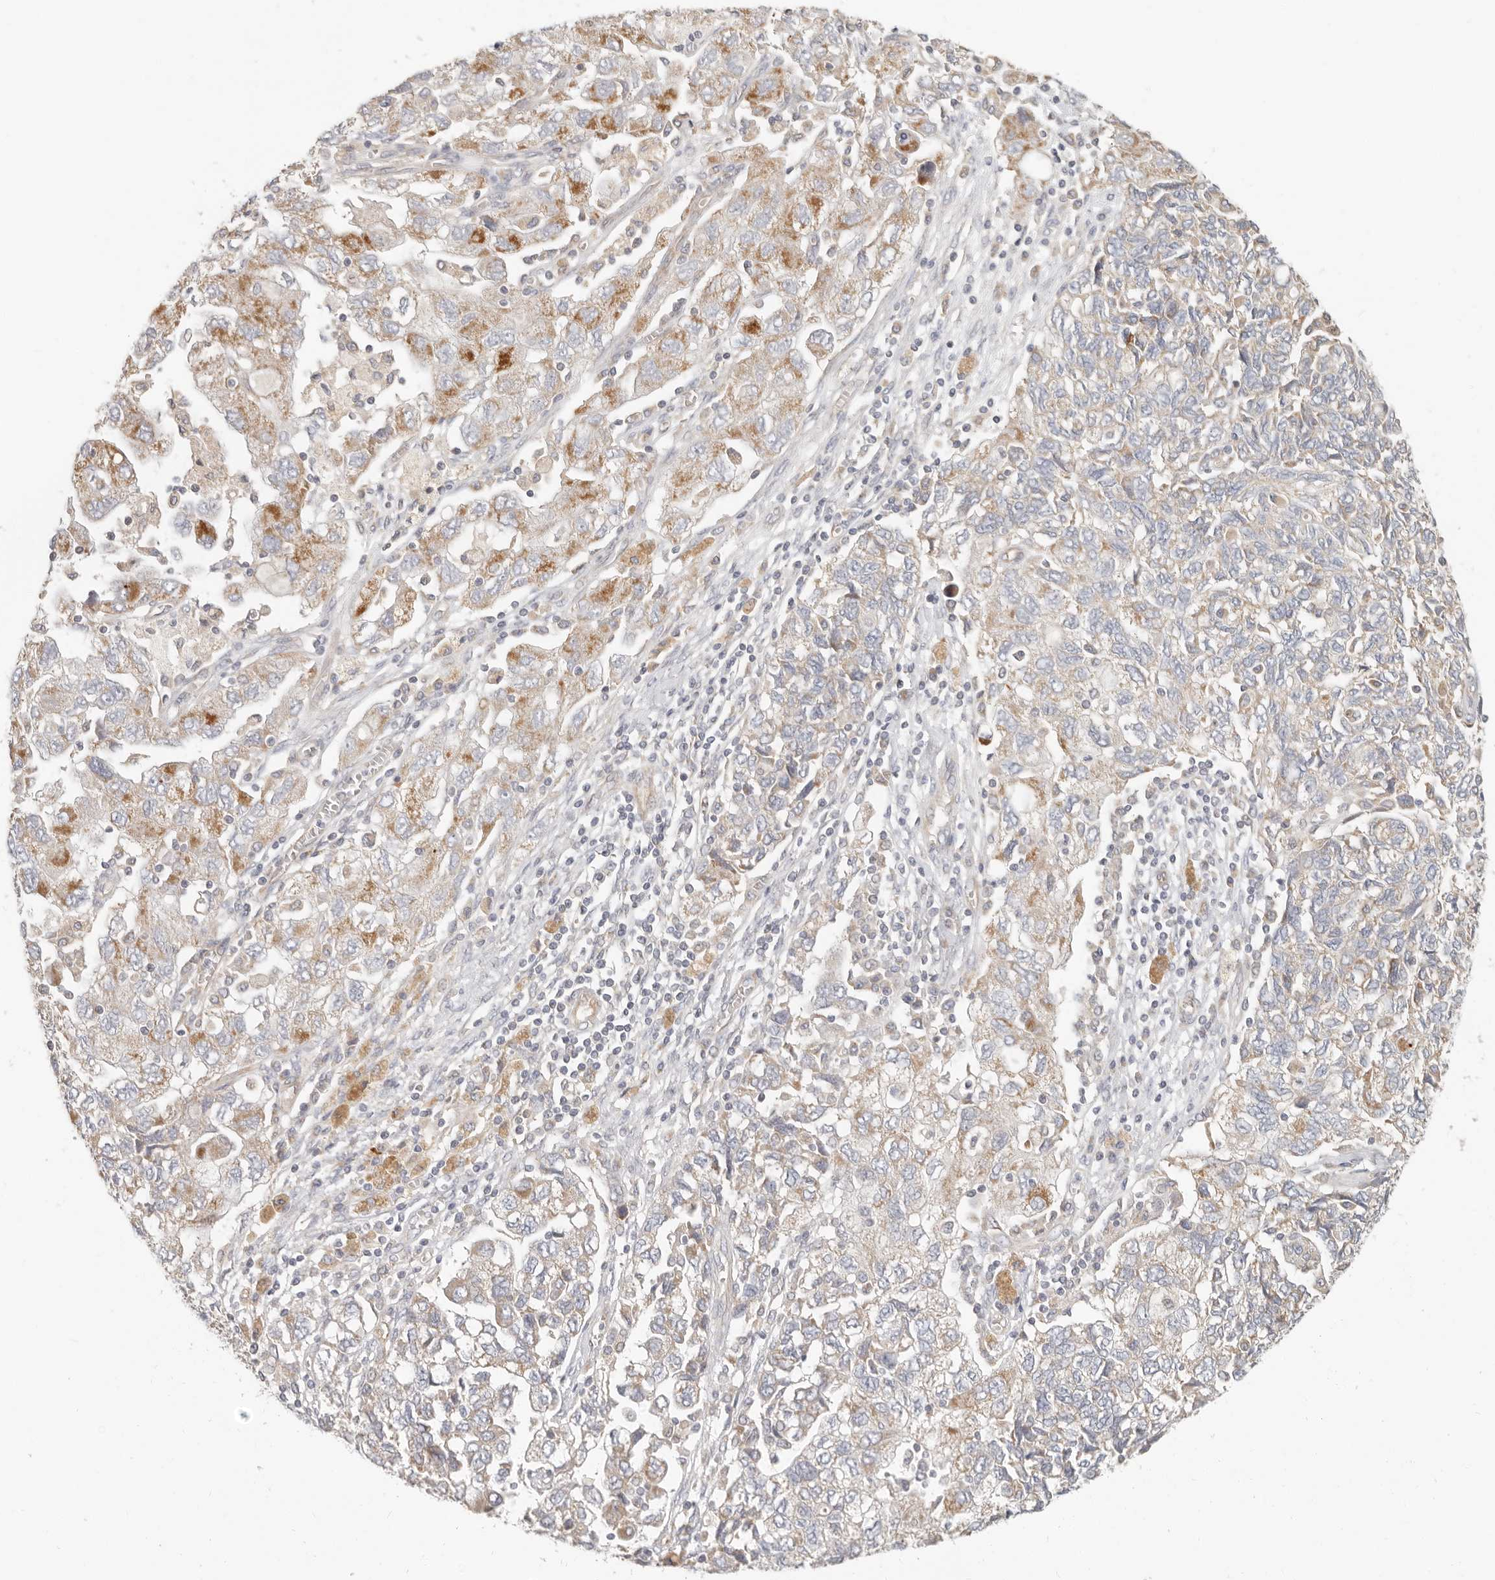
{"staining": {"intensity": "negative", "quantity": "none", "location": "none"}, "tissue": "ovarian cancer", "cell_type": "Tumor cells", "image_type": "cancer", "snomed": [{"axis": "morphology", "description": "Carcinoma, NOS"}, {"axis": "morphology", "description": "Cystadenocarcinoma, serous, NOS"}, {"axis": "topography", "description": "Ovary"}], "caption": "High magnification brightfield microscopy of ovarian cancer (serous cystadenocarcinoma) stained with DAB (3,3'-diaminobenzidine) (brown) and counterstained with hematoxylin (blue): tumor cells show no significant staining. (Immunohistochemistry, brightfield microscopy, high magnification).", "gene": "SPRING1", "patient": {"sex": "female", "age": 69}}